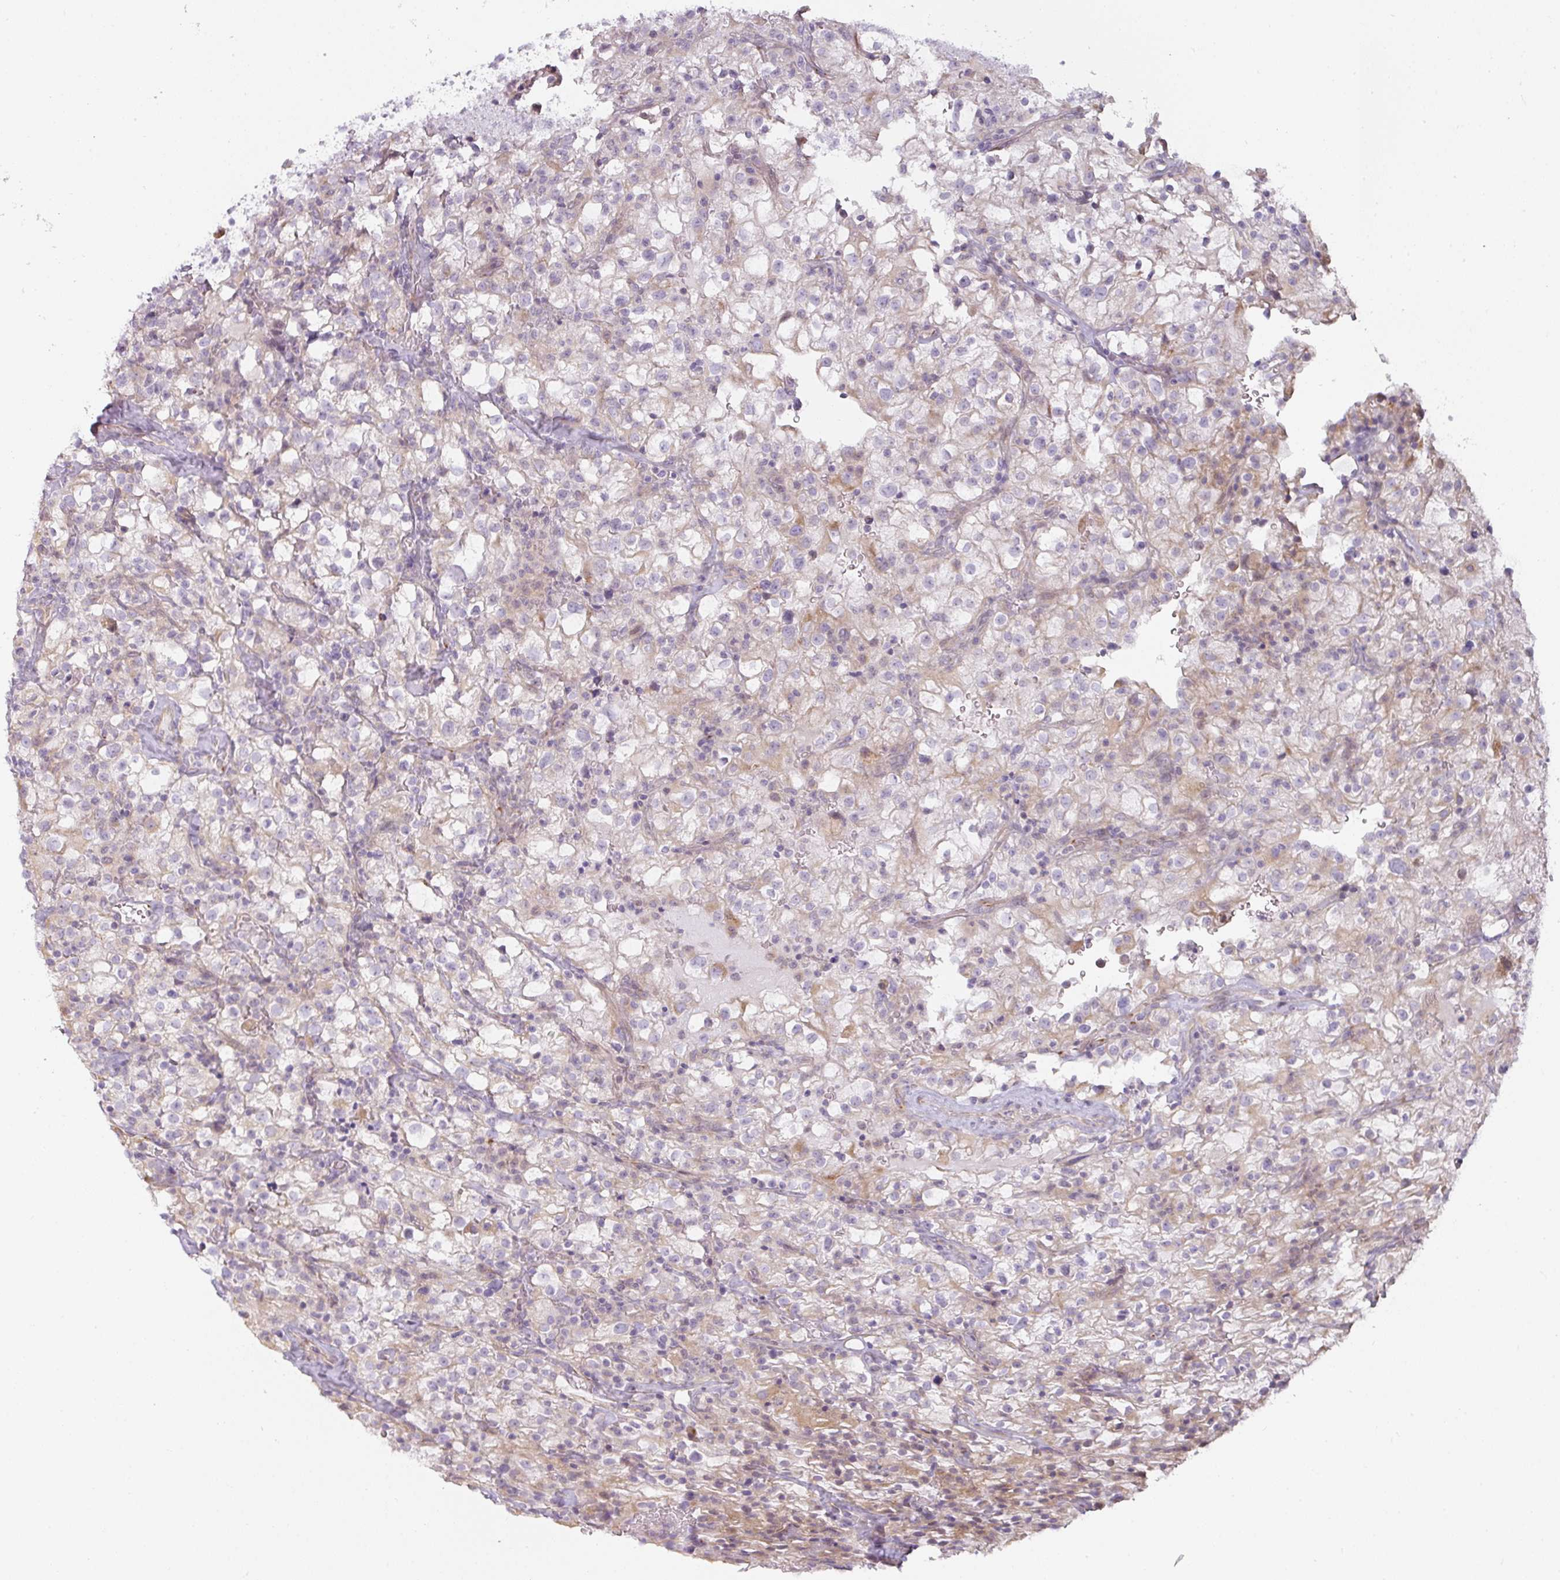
{"staining": {"intensity": "negative", "quantity": "none", "location": "none"}, "tissue": "renal cancer", "cell_type": "Tumor cells", "image_type": "cancer", "snomed": [{"axis": "morphology", "description": "Adenocarcinoma, NOS"}, {"axis": "topography", "description": "Kidney"}], "caption": "Immunohistochemistry (IHC) micrograph of adenocarcinoma (renal) stained for a protein (brown), which reveals no positivity in tumor cells.", "gene": "ATP8B2", "patient": {"sex": "female", "age": 74}}